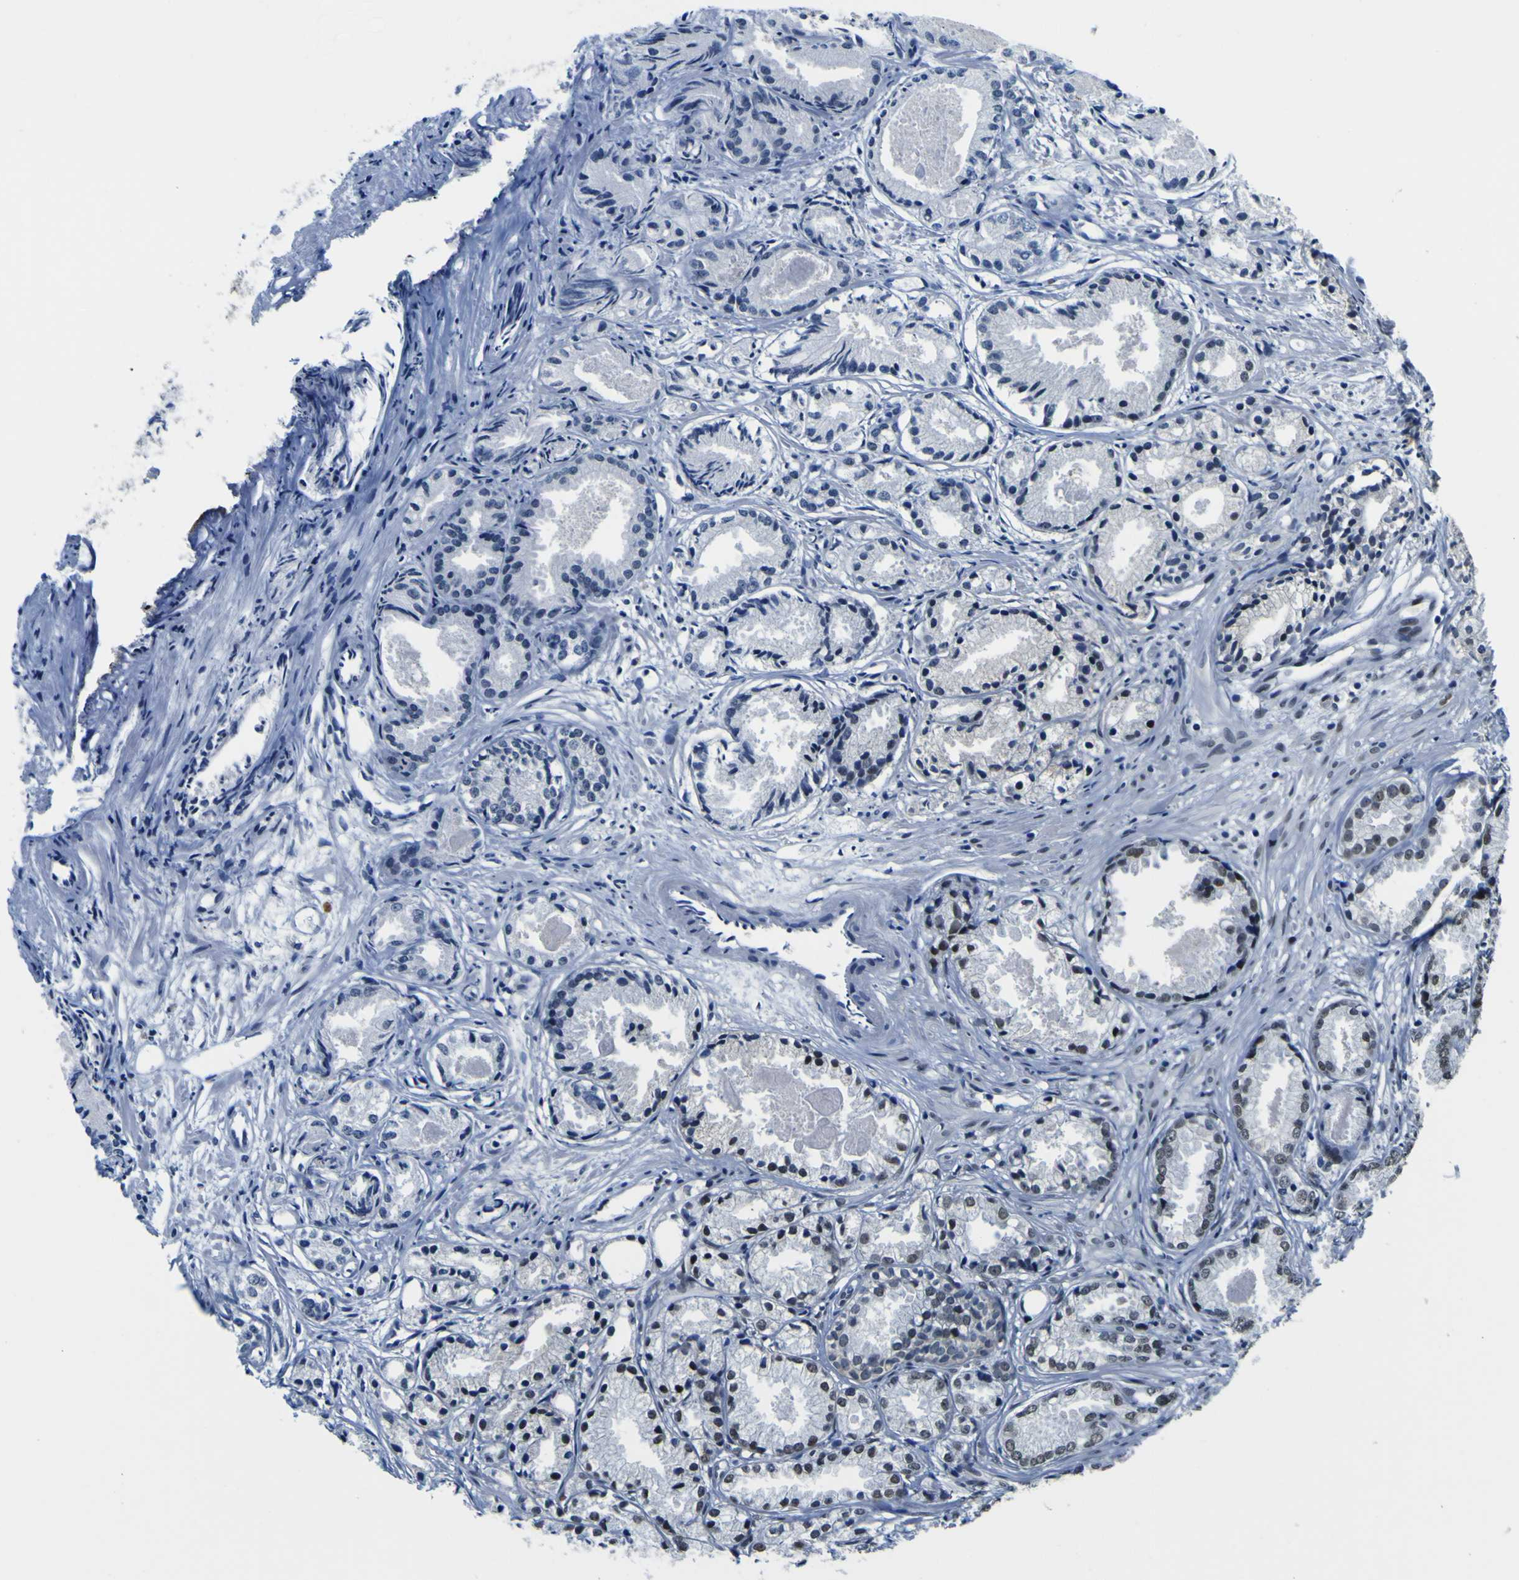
{"staining": {"intensity": "strong", "quantity": "<25%", "location": "nuclear"}, "tissue": "prostate cancer", "cell_type": "Tumor cells", "image_type": "cancer", "snomed": [{"axis": "morphology", "description": "Adenocarcinoma, Low grade"}, {"axis": "topography", "description": "Prostate"}], "caption": "Prostate adenocarcinoma (low-grade) tissue reveals strong nuclear positivity in approximately <25% of tumor cells, visualized by immunohistochemistry. The staining was performed using DAB, with brown indicating positive protein expression. Nuclei are stained blue with hematoxylin.", "gene": "CUL4B", "patient": {"sex": "male", "age": 72}}